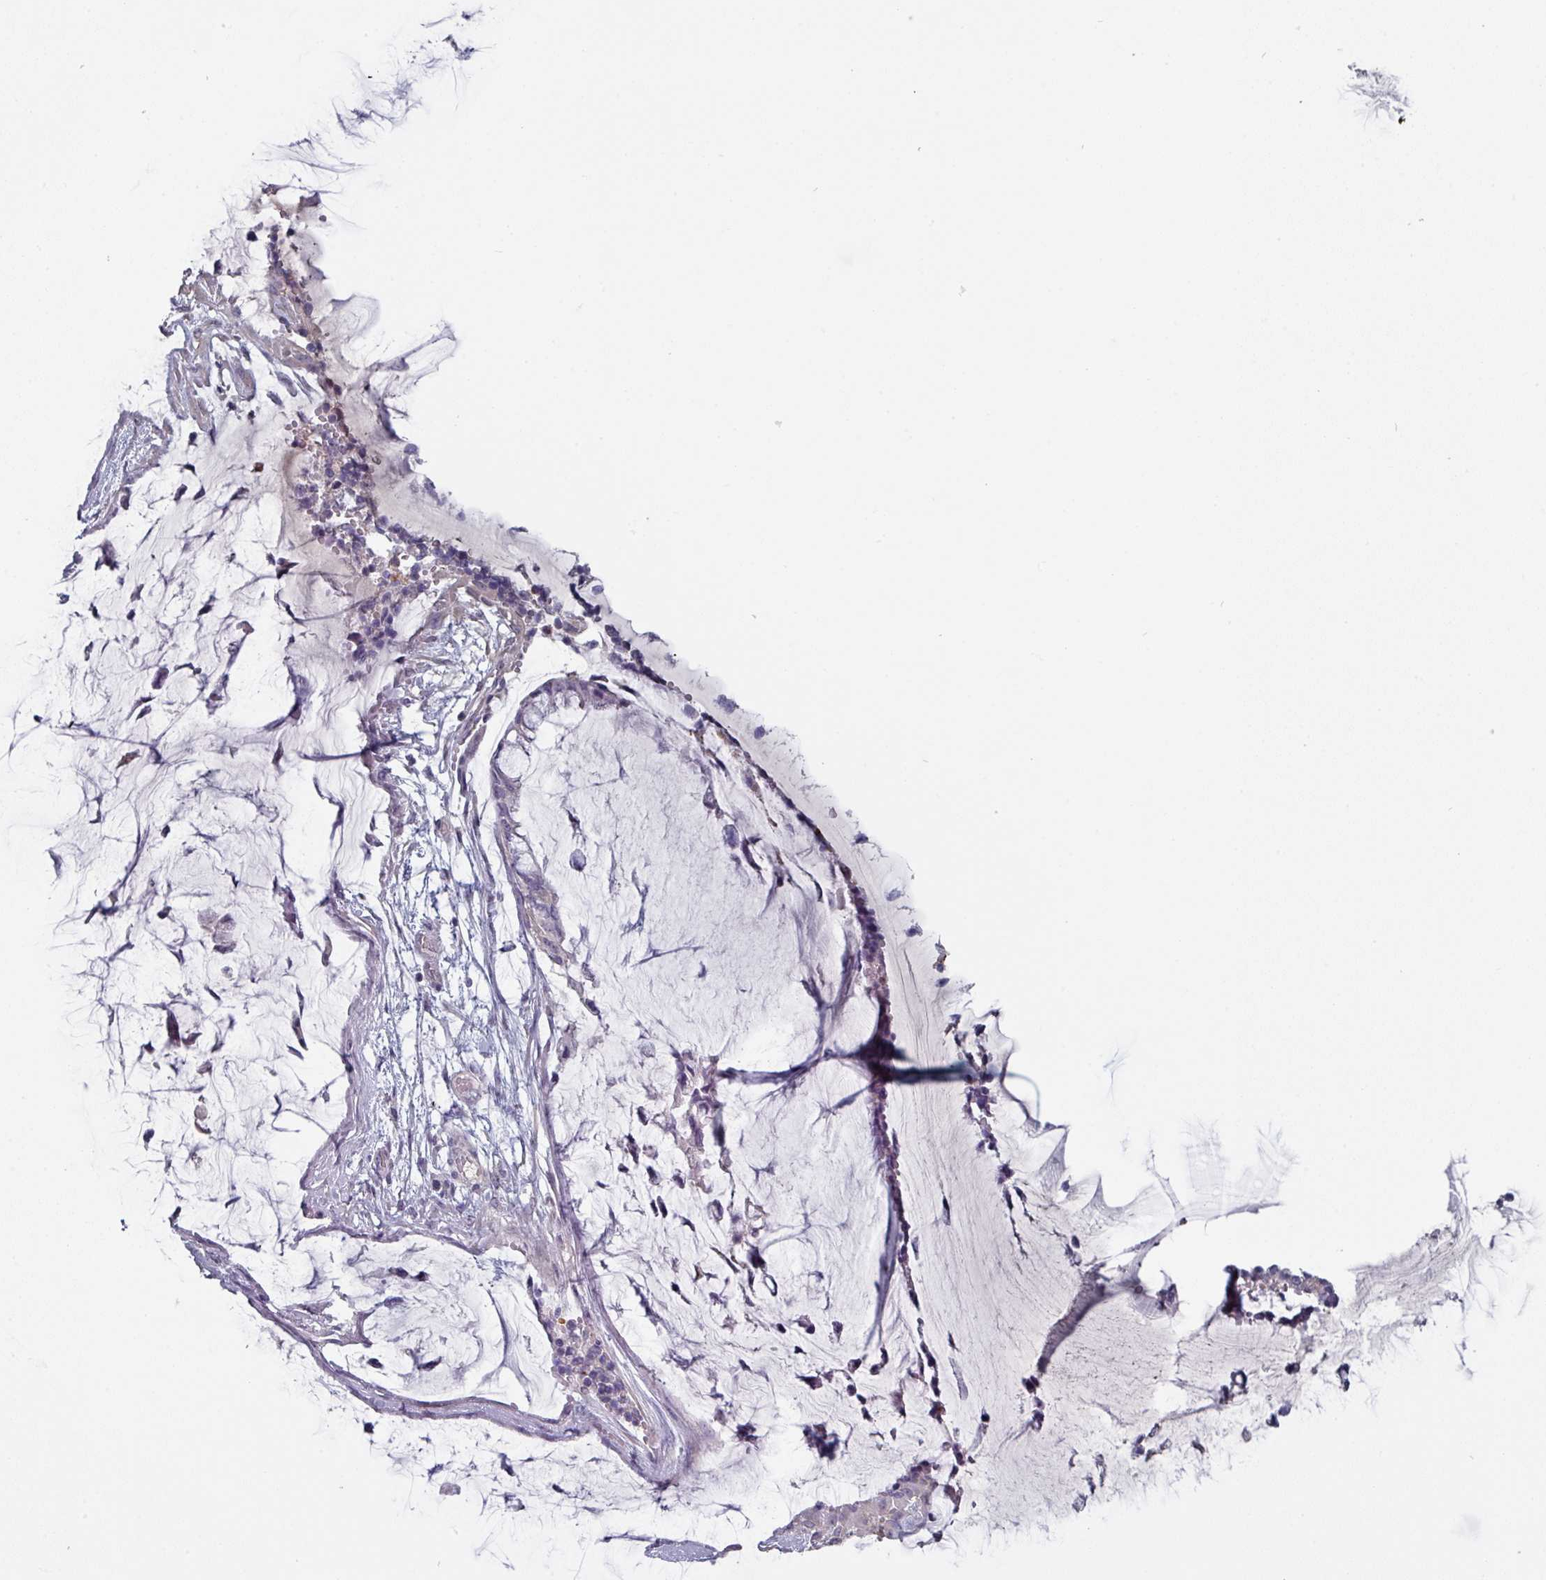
{"staining": {"intensity": "negative", "quantity": "none", "location": "none"}, "tissue": "ovarian cancer", "cell_type": "Tumor cells", "image_type": "cancer", "snomed": [{"axis": "morphology", "description": "Cystadenocarcinoma, mucinous, NOS"}, {"axis": "topography", "description": "Ovary"}], "caption": "This is an immunohistochemistry (IHC) micrograph of human ovarian cancer. There is no staining in tumor cells.", "gene": "PRAMEF8", "patient": {"sex": "female", "age": 39}}